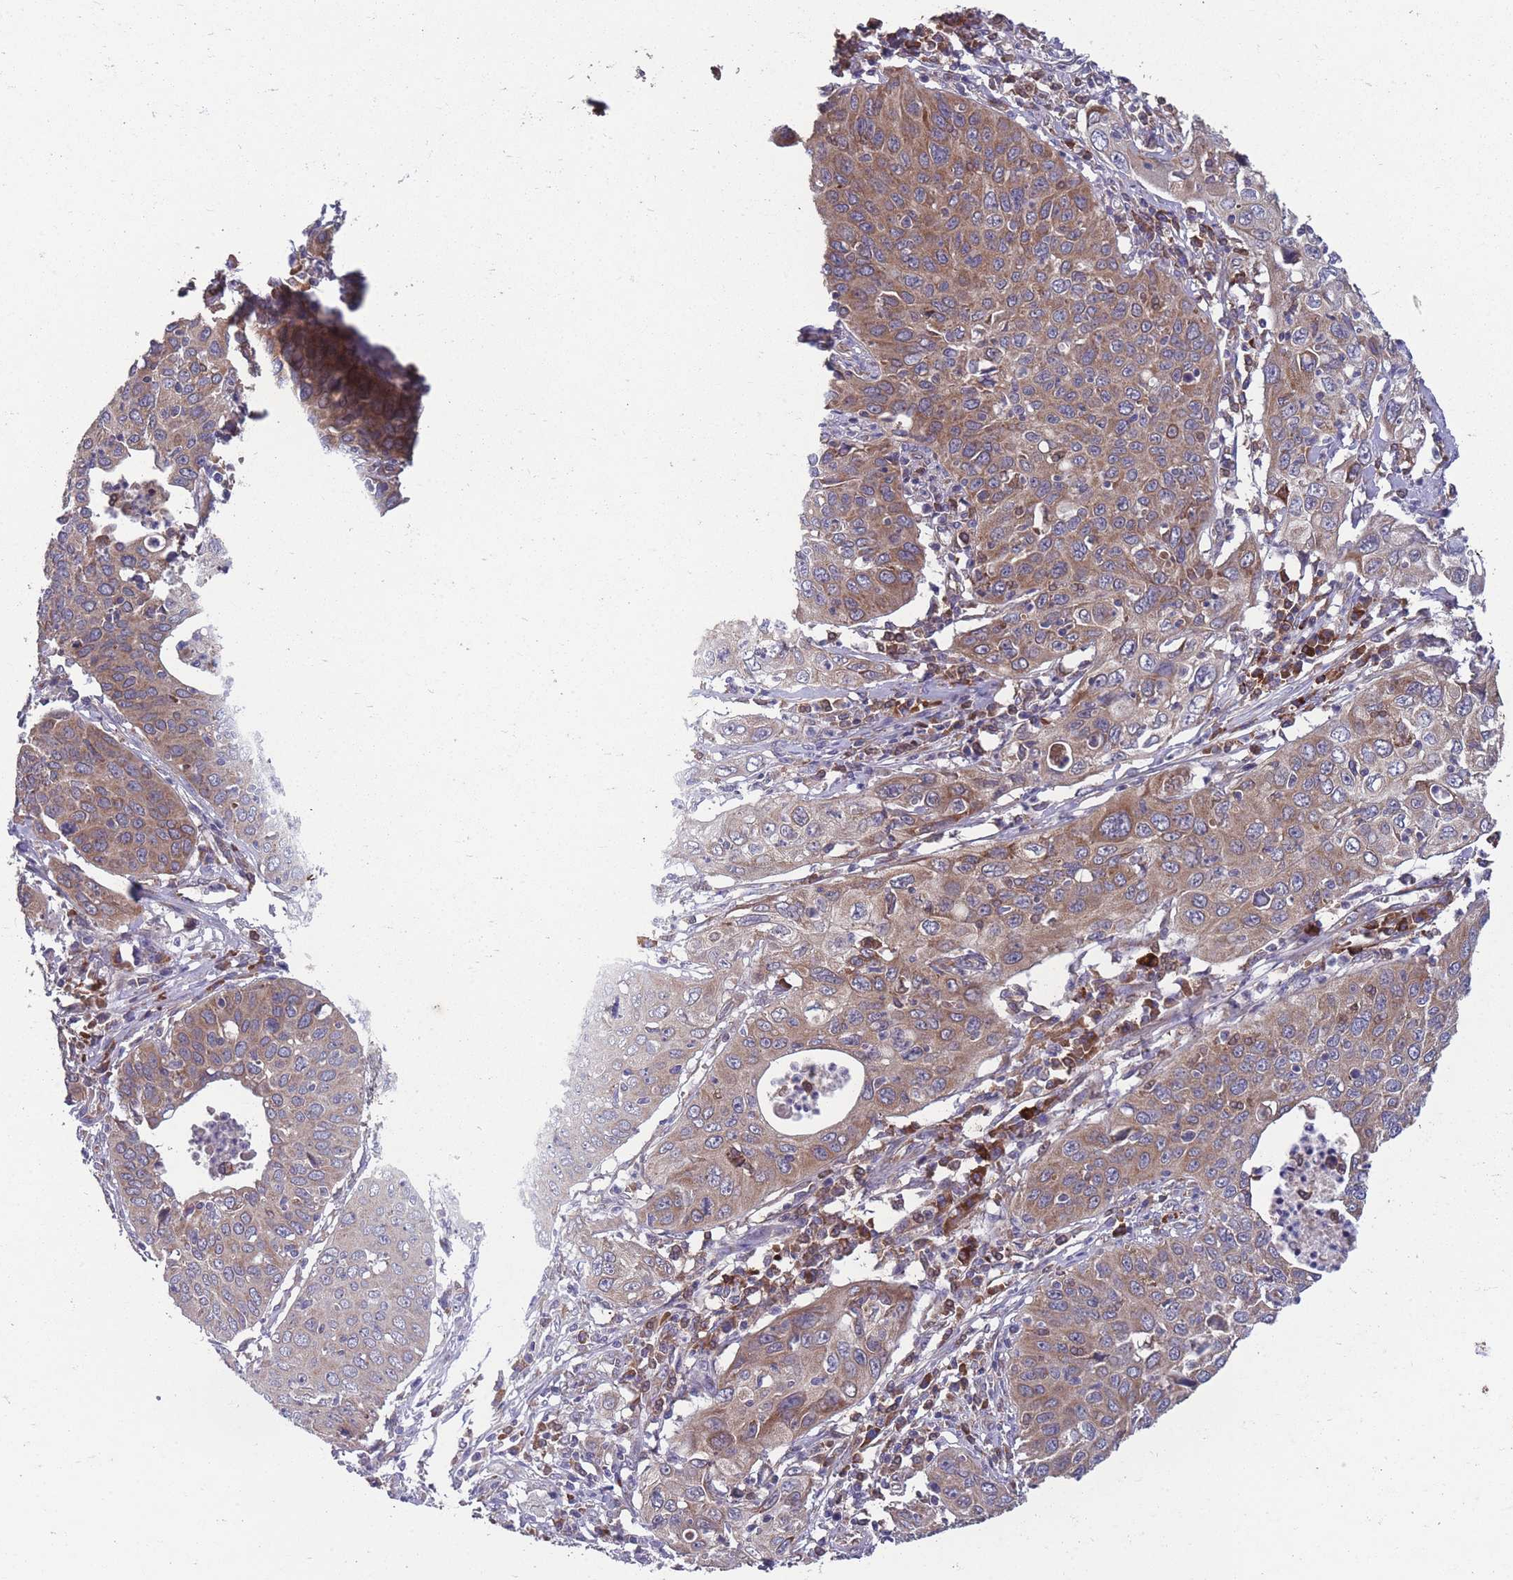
{"staining": {"intensity": "moderate", "quantity": ">75%", "location": "cytoplasmic/membranous"}, "tissue": "cervical cancer", "cell_type": "Tumor cells", "image_type": "cancer", "snomed": [{"axis": "morphology", "description": "Squamous cell carcinoma, NOS"}, {"axis": "topography", "description": "Cervix"}], "caption": "A histopathology image of human cervical squamous cell carcinoma stained for a protein reveals moderate cytoplasmic/membranous brown staining in tumor cells. The protein of interest is shown in brown color, while the nuclei are stained blue.", "gene": "STIM2", "patient": {"sex": "female", "age": 36}}